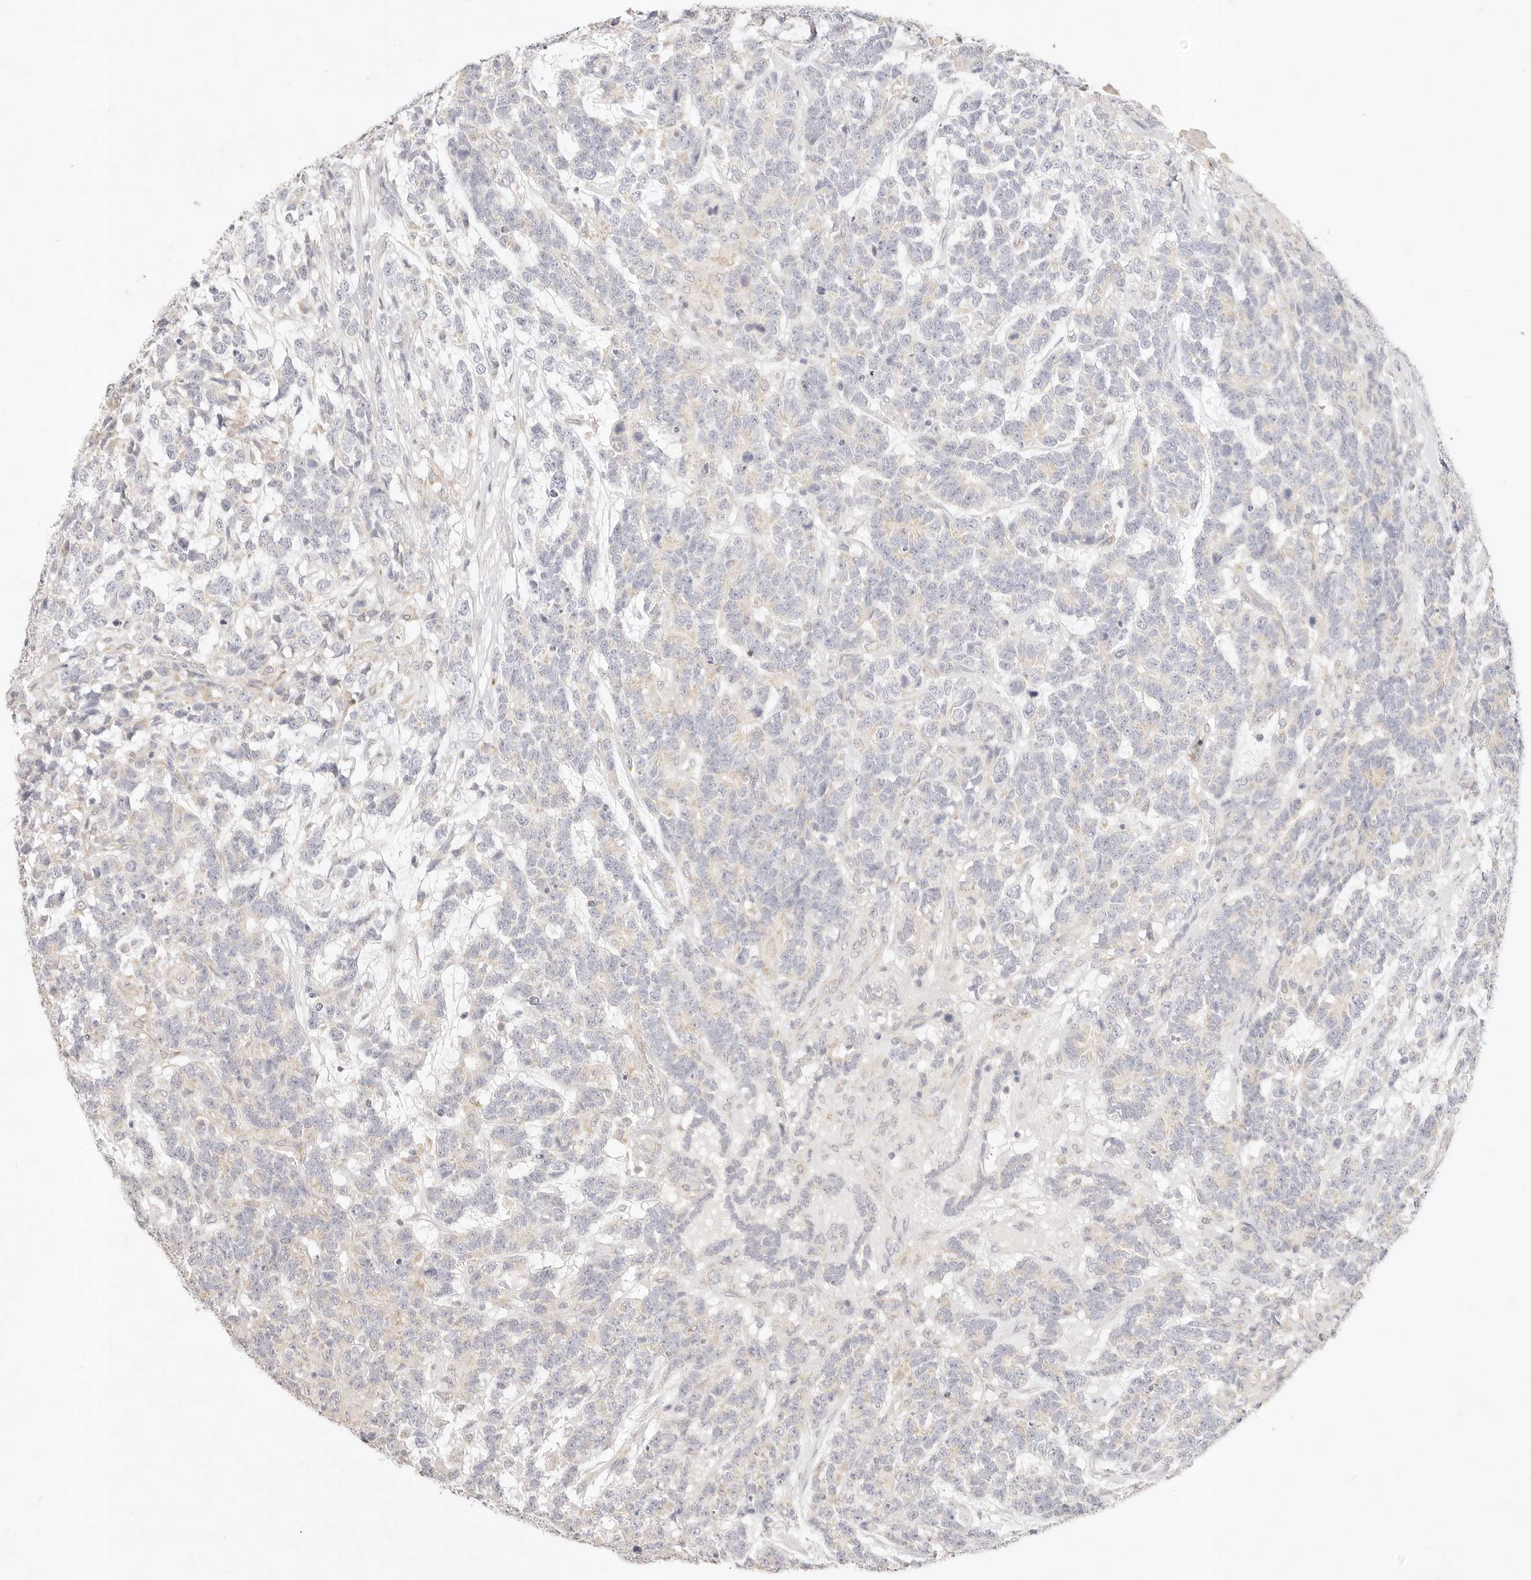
{"staining": {"intensity": "negative", "quantity": "none", "location": "none"}, "tissue": "testis cancer", "cell_type": "Tumor cells", "image_type": "cancer", "snomed": [{"axis": "morphology", "description": "Carcinoma, Embryonal, NOS"}, {"axis": "topography", "description": "Testis"}], "caption": "IHC photomicrograph of testis embryonal carcinoma stained for a protein (brown), which shows no expression in tumor cells.", "gene": "GPR156", "patient": {"sex": "male", "age": 26}}